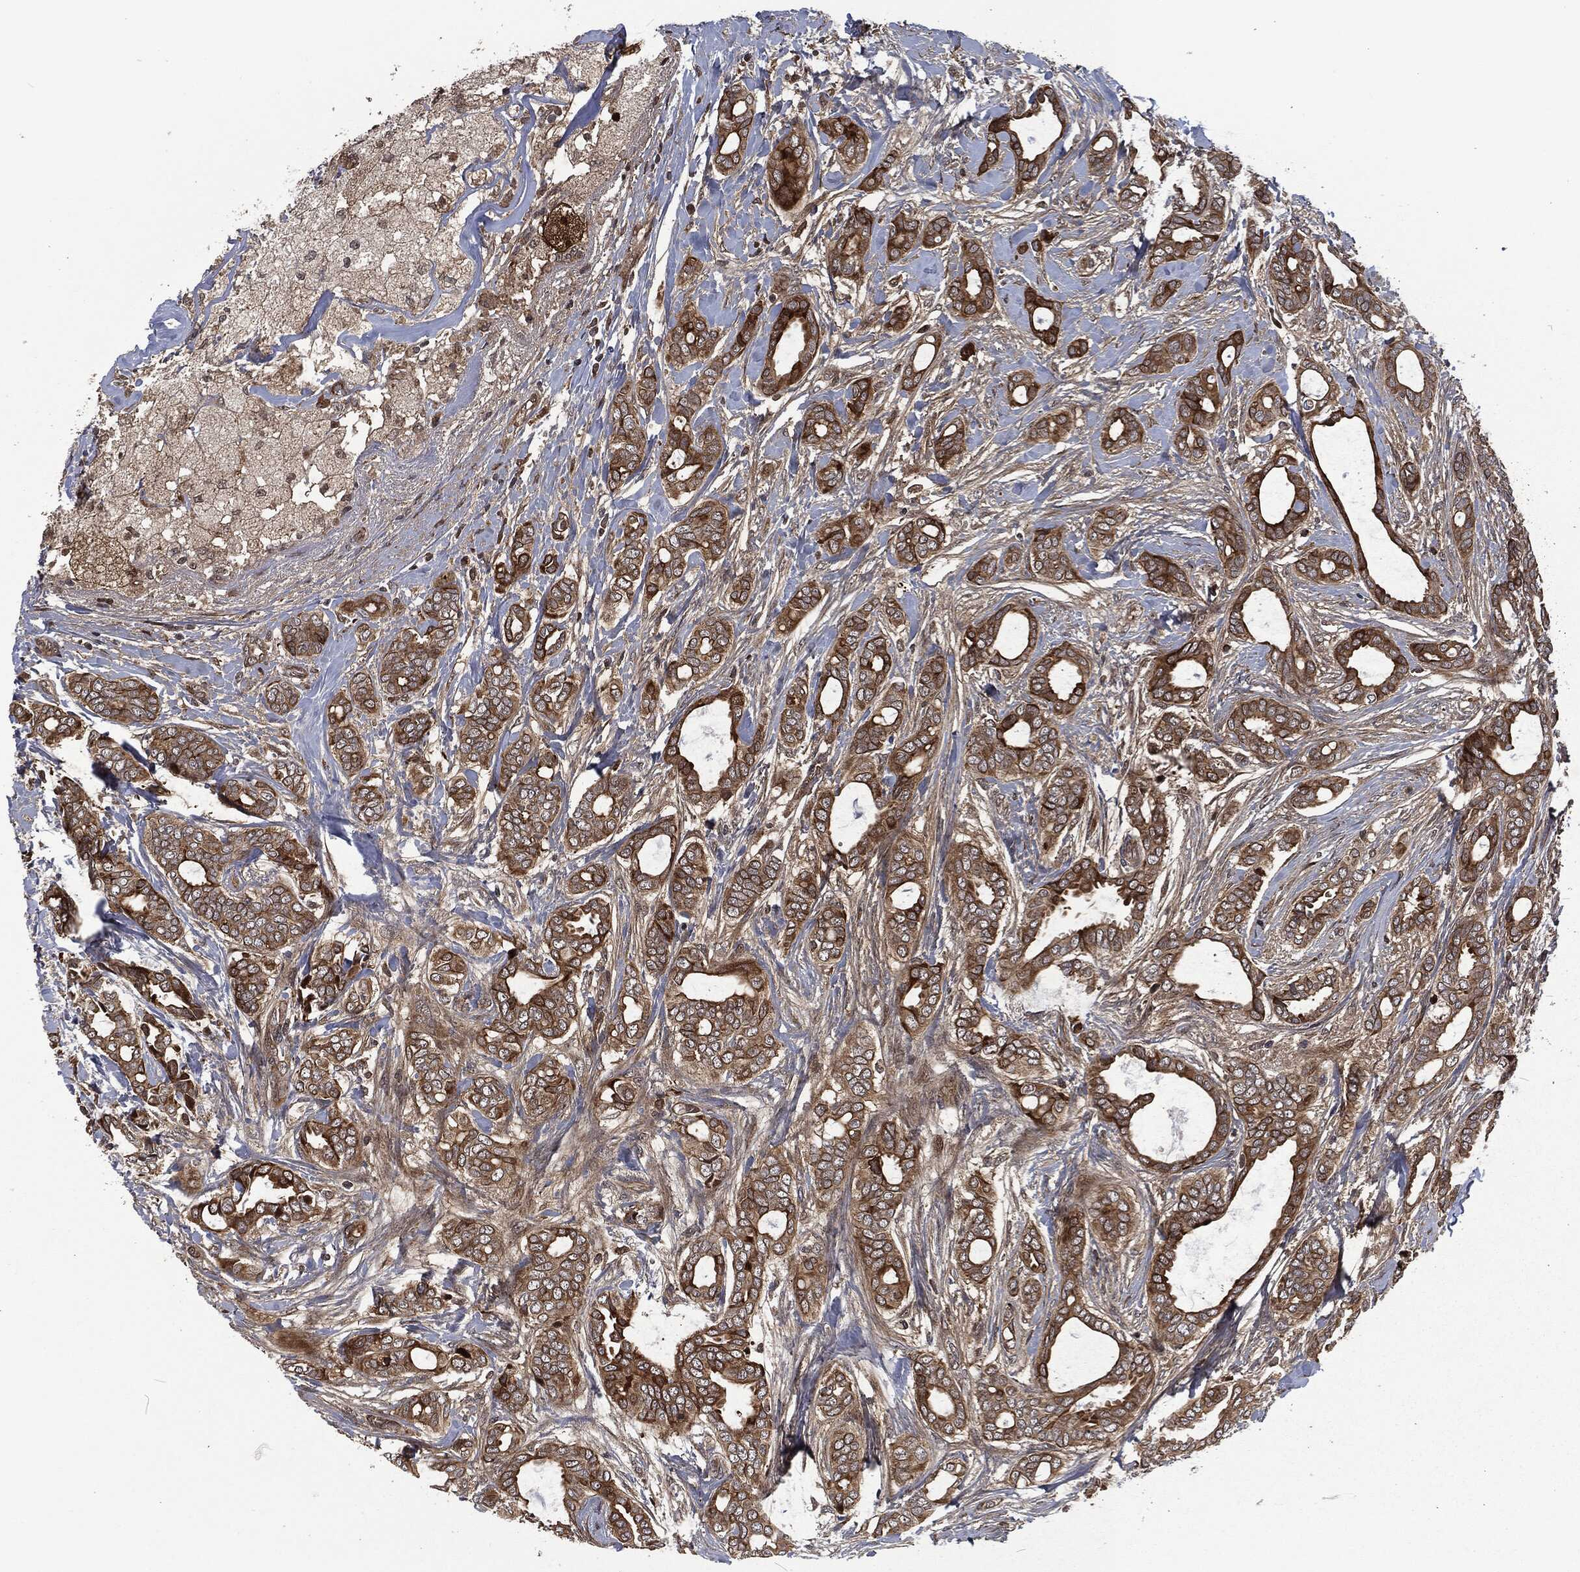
{"staining": {"intensity": "moderate", "quantity": ">75%", "location": "cytoplasmic/membranous"}, "tissue": "breast cancer", "cell_type": "Tumor cells", "image_type": "cancer", "snomed": [{"axis": "morphology", "description": "Duct carcinoma"}, {"axis": "topography", "description": "Breast"}], "caption": "Human breast cancer (intraductal carcinoma) stained with a brown dye demonstrates moderate cytoplasmic/membranous positive expression in approximately >75% of tumor cells.", "gene": "CMPK2", "patient": {"sex": "female", "age": 51}}